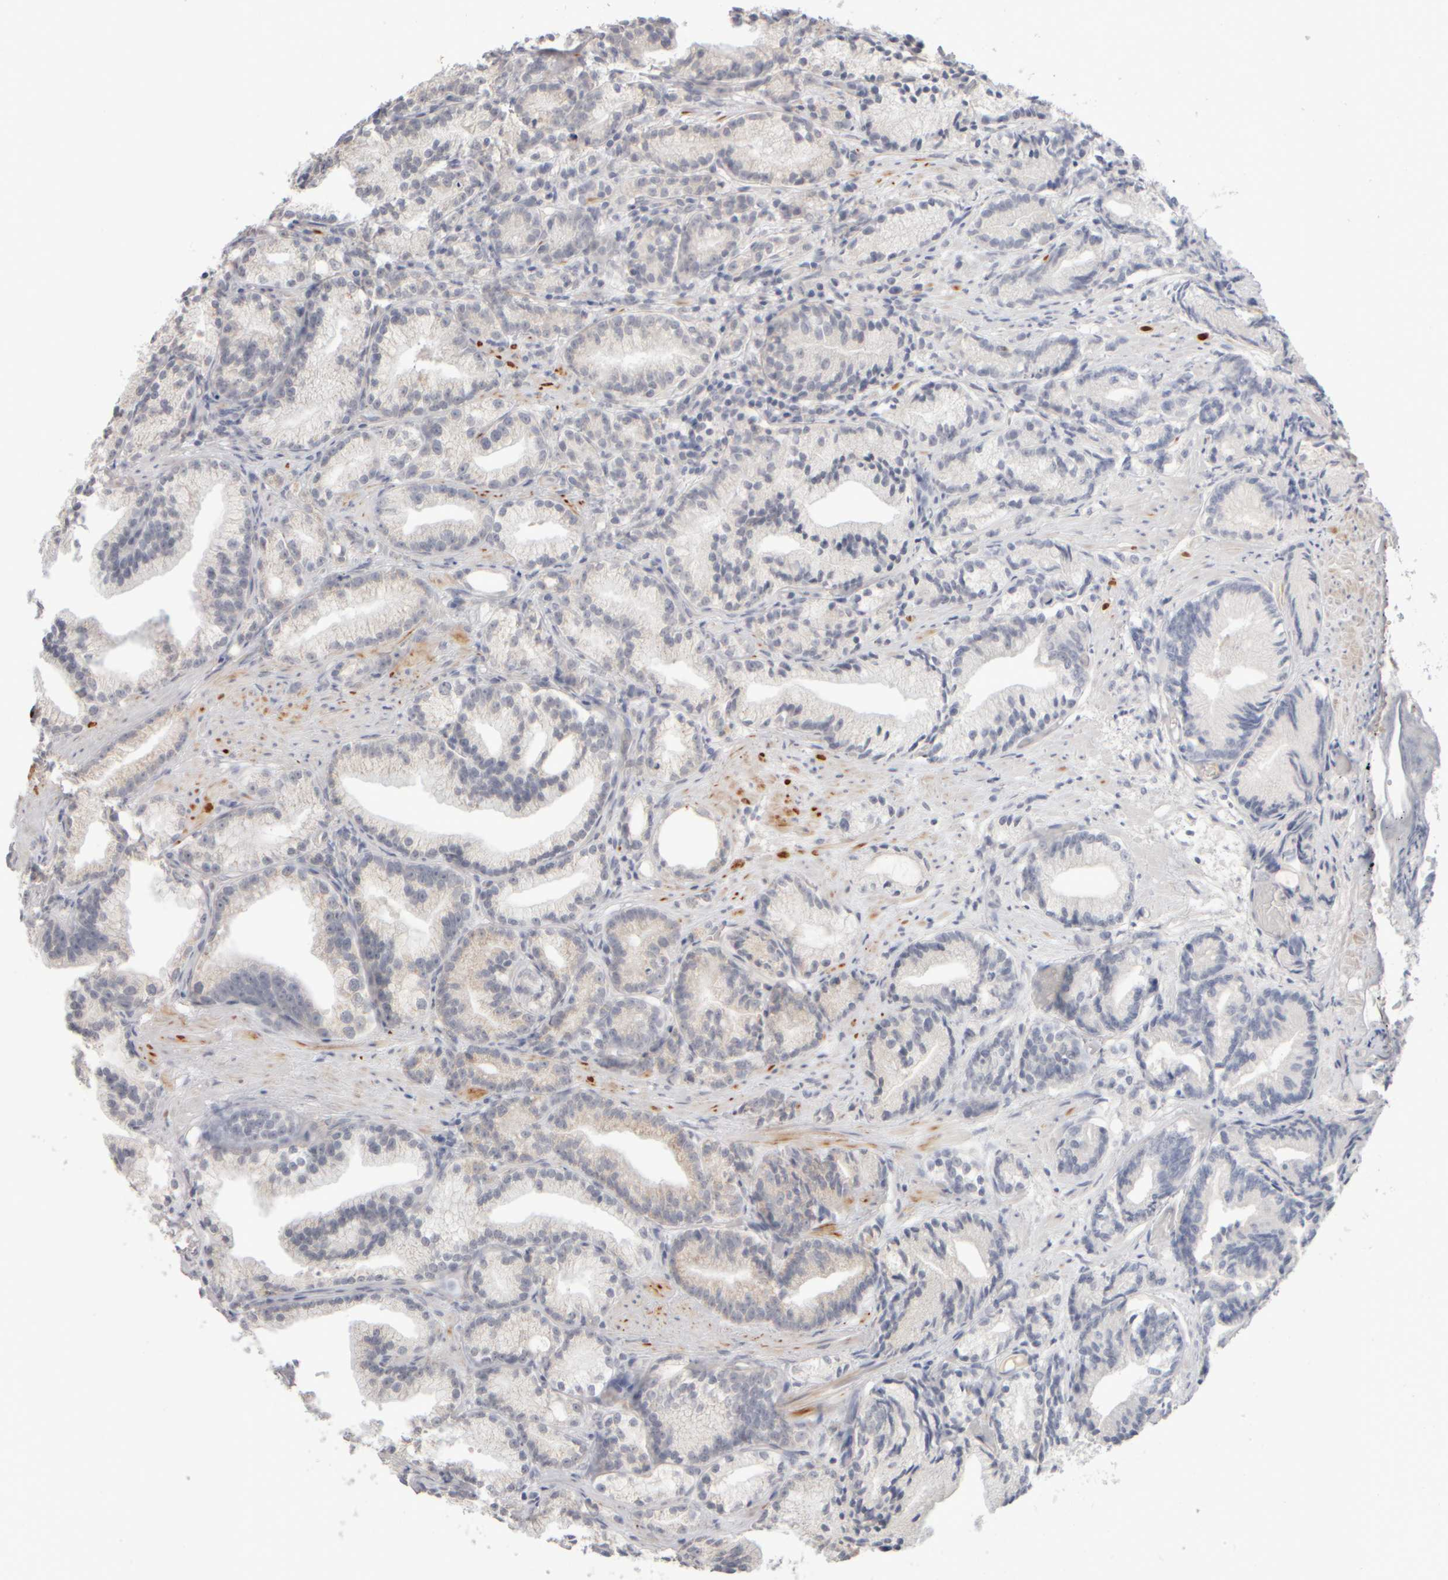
{"staining": {"intensity": "weak", "quantity": "<25%", "location": "cytoplasmic/membranous"}, "tissue": "prostate cancer", "cell_type": "Tumor cells", "image_type": "cancer", "snomed": [{"axis": "morphology", "description": "Adenocarcinoma, Low grade"}, {"axis": "topography", "description": "Prostate"}], "caption": "Immunohistochemical staining of human prostate cancer exhibits no significant positivity in tumor cells. (Immunohistochemistry, brightfield microscopy, high magnification).", "gene": "ZNF112", "patient": {"sex": "male", "age": 89}}